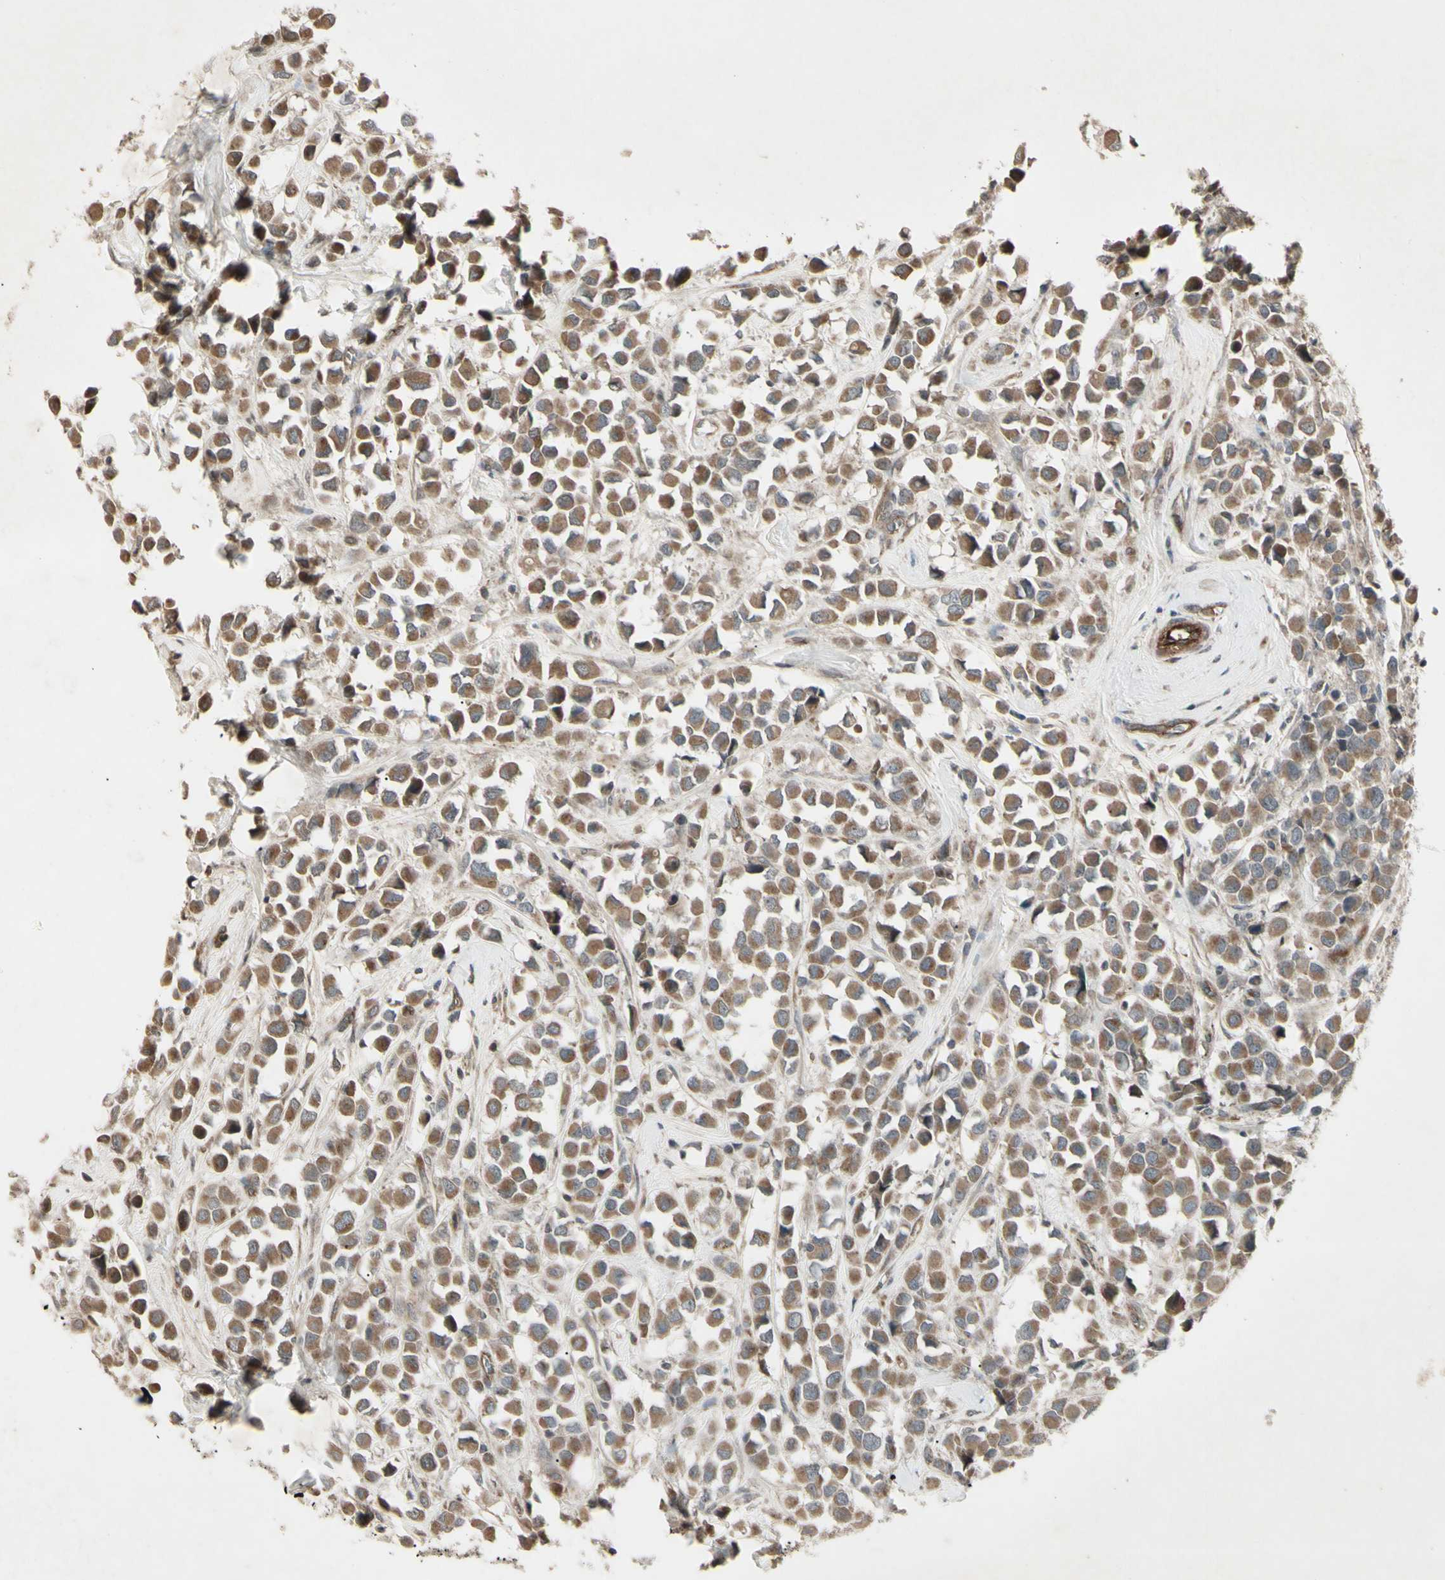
{"staining": {"intensity": "moderate", "quantity": ">75%", "location": "cytoplasmic/membranous"}, "tissue": "breast cancer", "cell_type": "Tumor cells", "image_type": "cancer", "snomed": [{"axis": "morphology", "description": "Duct carcinoma"}, {"axis": "topography", "description": "Breast"}], "caption": "Immunohistochemistry (IHC) photomicrograph of neoplastic tissue: invasive ductal carcinoma (breast) stained using IHC shows medium levels of moderate protein expression localized specifically in the cytoplasmic/membranous of tumor cells, appearing as a cytoplasmic/membranous brown color.", "gene": "JAG1", "patient": {"sex": "female", "age": 61}}